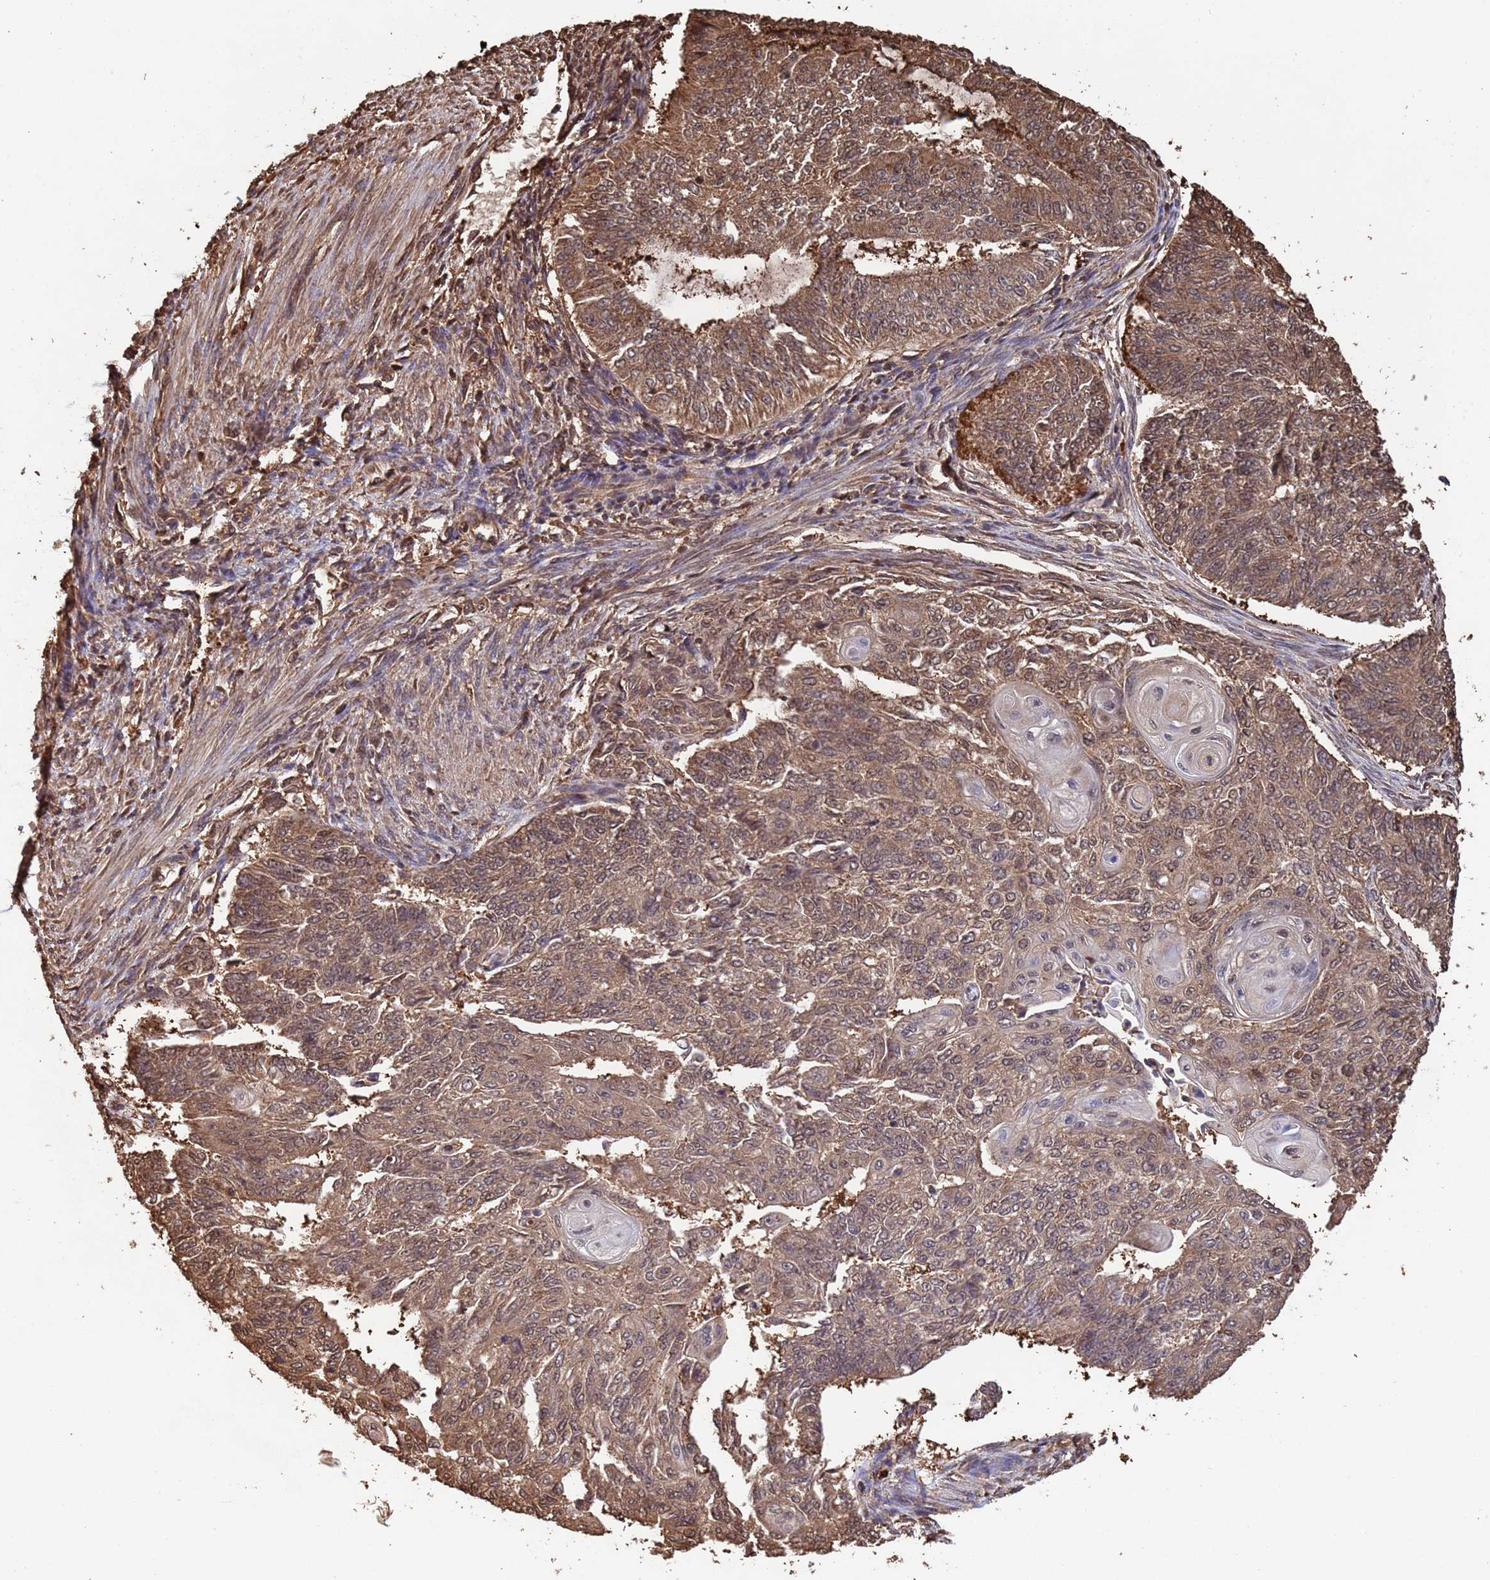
{"staining": {"intensity": "moderate", "quantity": ">75%", "location": "cytoplasmic/membranous,nuclear"}, "tissue": "endometrial cancer", "cell_type": "Tumor cells", "image_type": "cancer", "snomed": [{"axis": "morphology", "description": "Adenocarcinoma, NOS"}, {"axis": "topography", "description": "Endometrium"}], "caption": "Endometrial cancer was stained to show a protein in brown. There is medium levels of moderate cytoplasmic/membranous and nuclear expression in about >75% of tumor cells.", "gene": "SUMO4", "patient": {"sex": "female", "age": 32}}